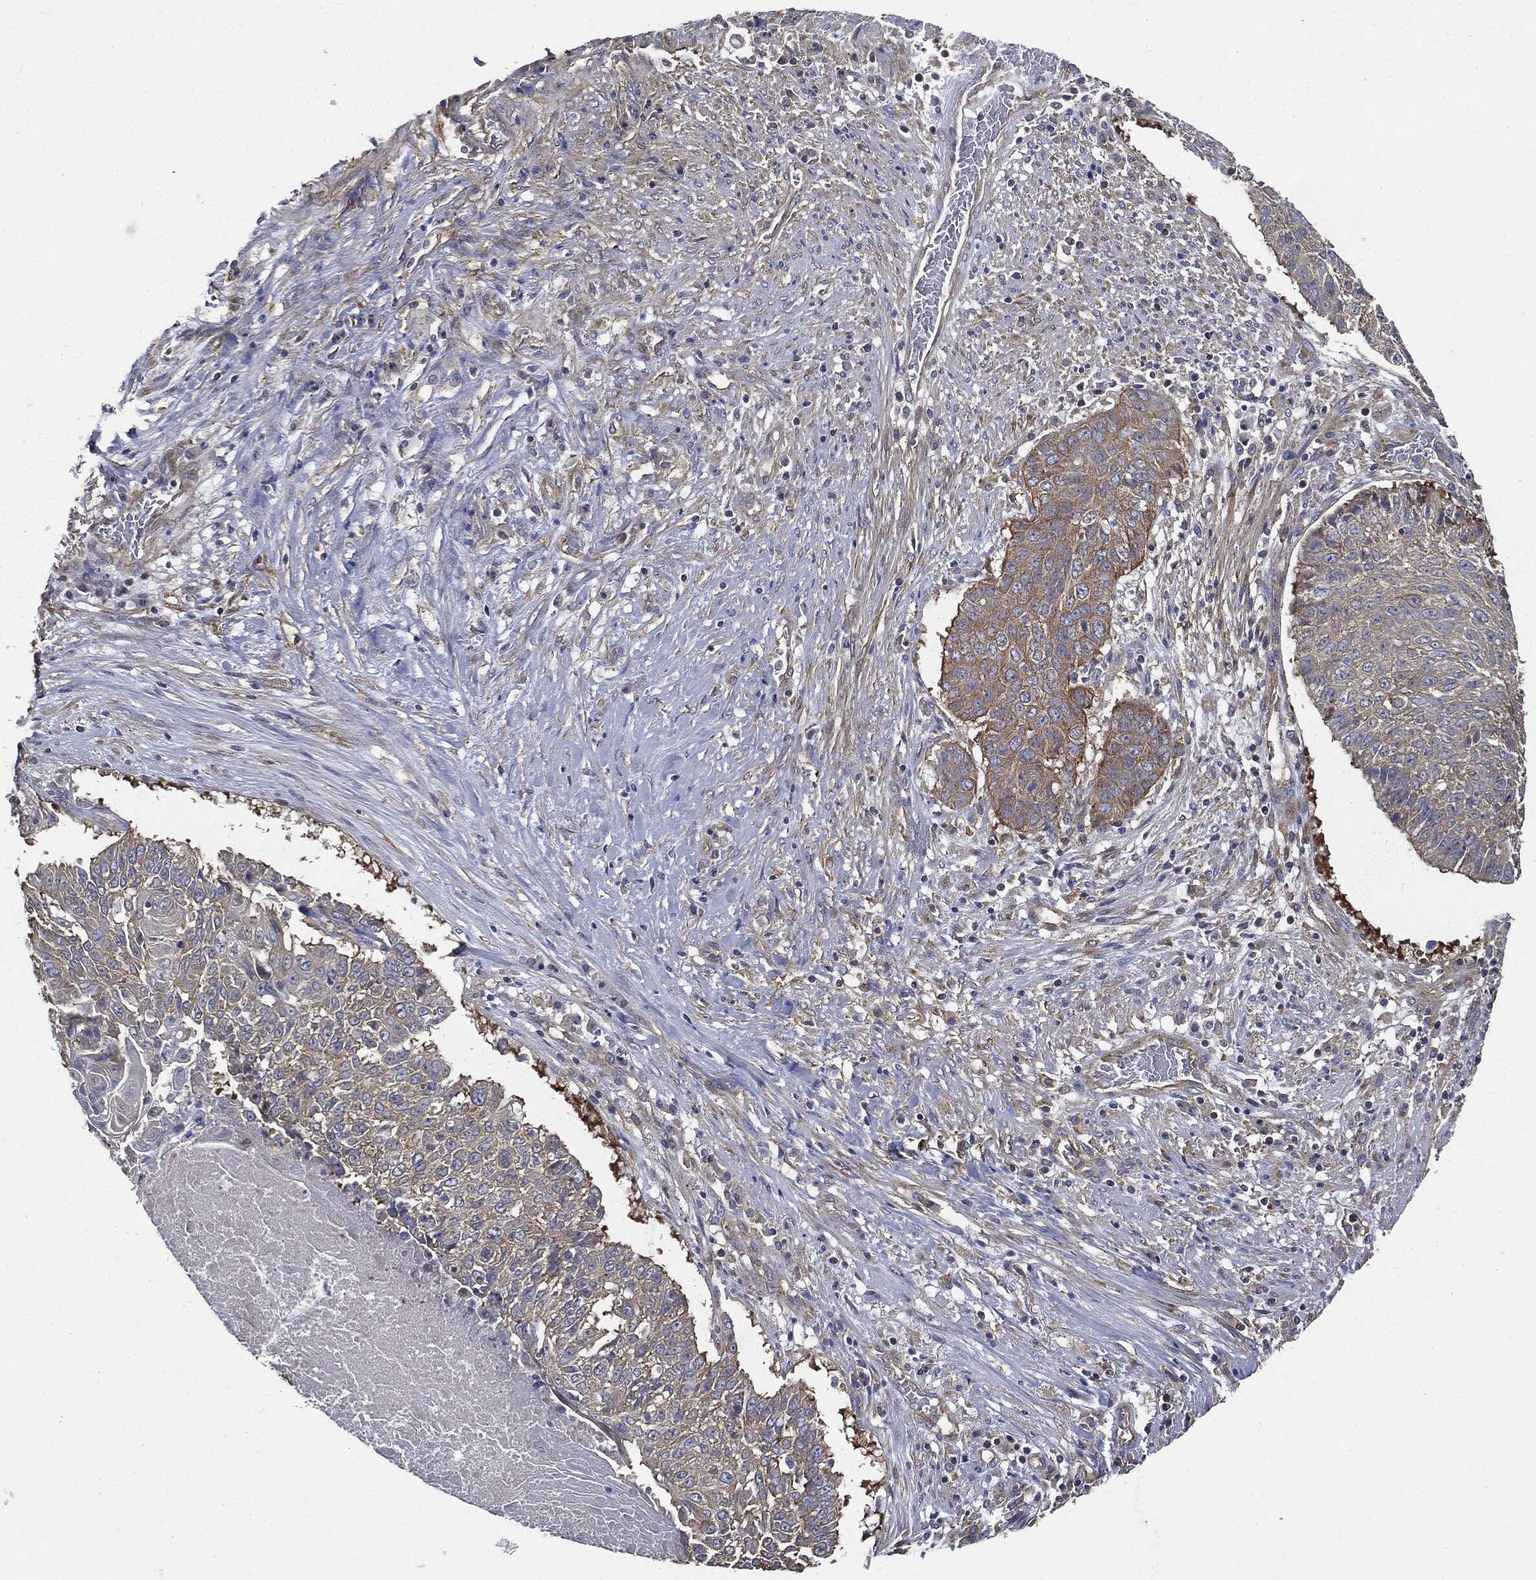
{"staining": {"intensity": "moderate", "quantity": "<25%", "location": "cytoplasmic/membranous"}, "tissue": "lung cancer", "cell_type": "Tumor cells", "image_type": "cancer", "snomed": [{"axis": "morphology", "description": "Squamous cell carcinoma, NOS"}, {"axis": "topography", "description": "Lung"}], "caption": "A brown stain highlights moderate cytoplasmic/membranous expression of a protein in lung squamous cell carcinoma tumor cells.", "gene": "EPS15L1", "patient": {"sex": "male", "age": 64}}